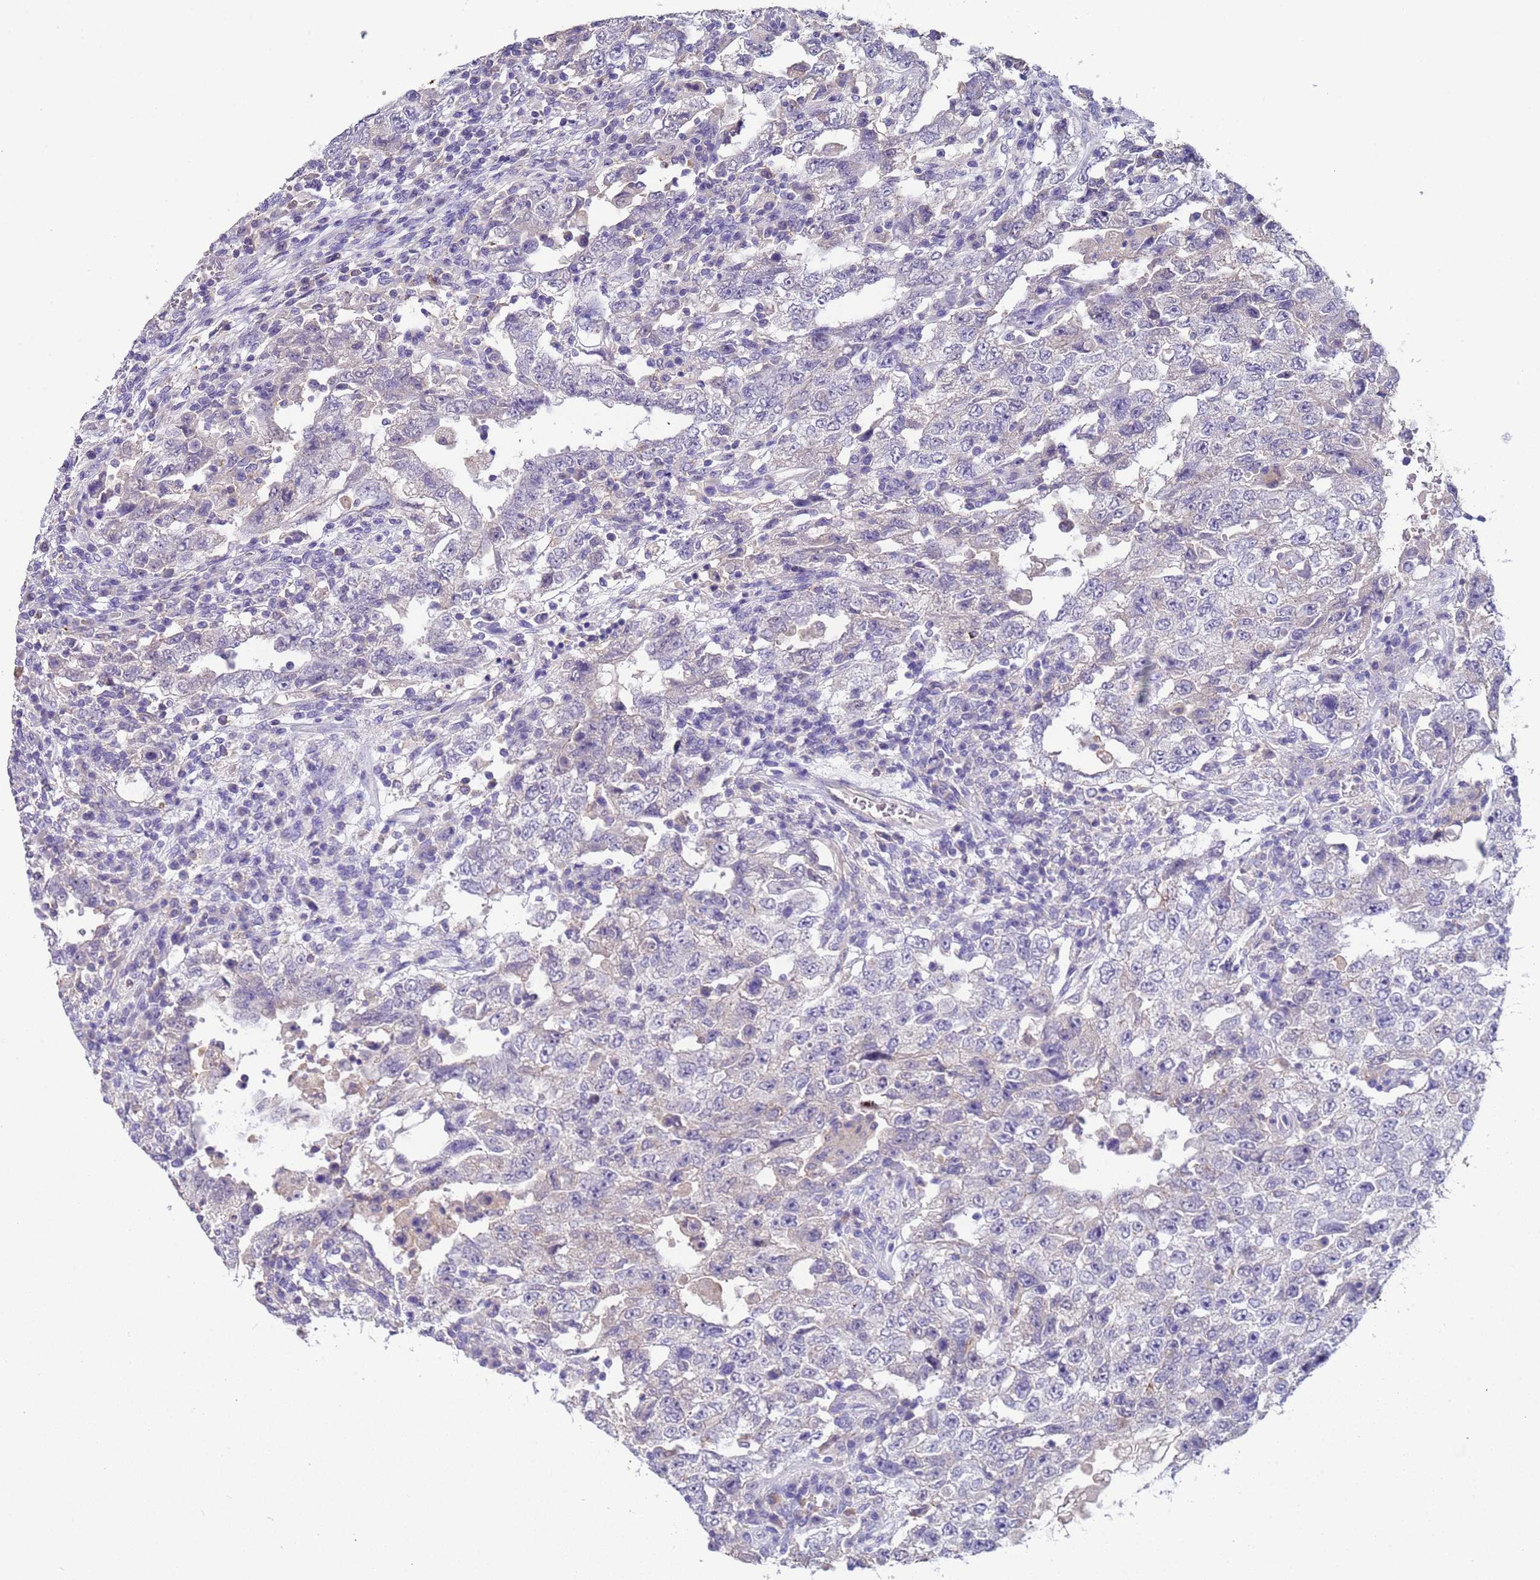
{"staining": {"intensity": "negative", "quantity": "none", "location": "none"}, "tissue": "testis cancer", "cell_type": "Tumor cells", "image_type": "cancer", "snomed": [{"axis": "morphology", "description": "Carcinoma, Embryonal, NOS"}, {"axis": "topography", "description": "Testis"}], "caption": "DAB immunohistochemical staining of human embryonal carcinoma (testis) reveals no significant expression in tumor cells.", "gene": "ZNF248", "patient": {"sex": "male", "age": 26}}